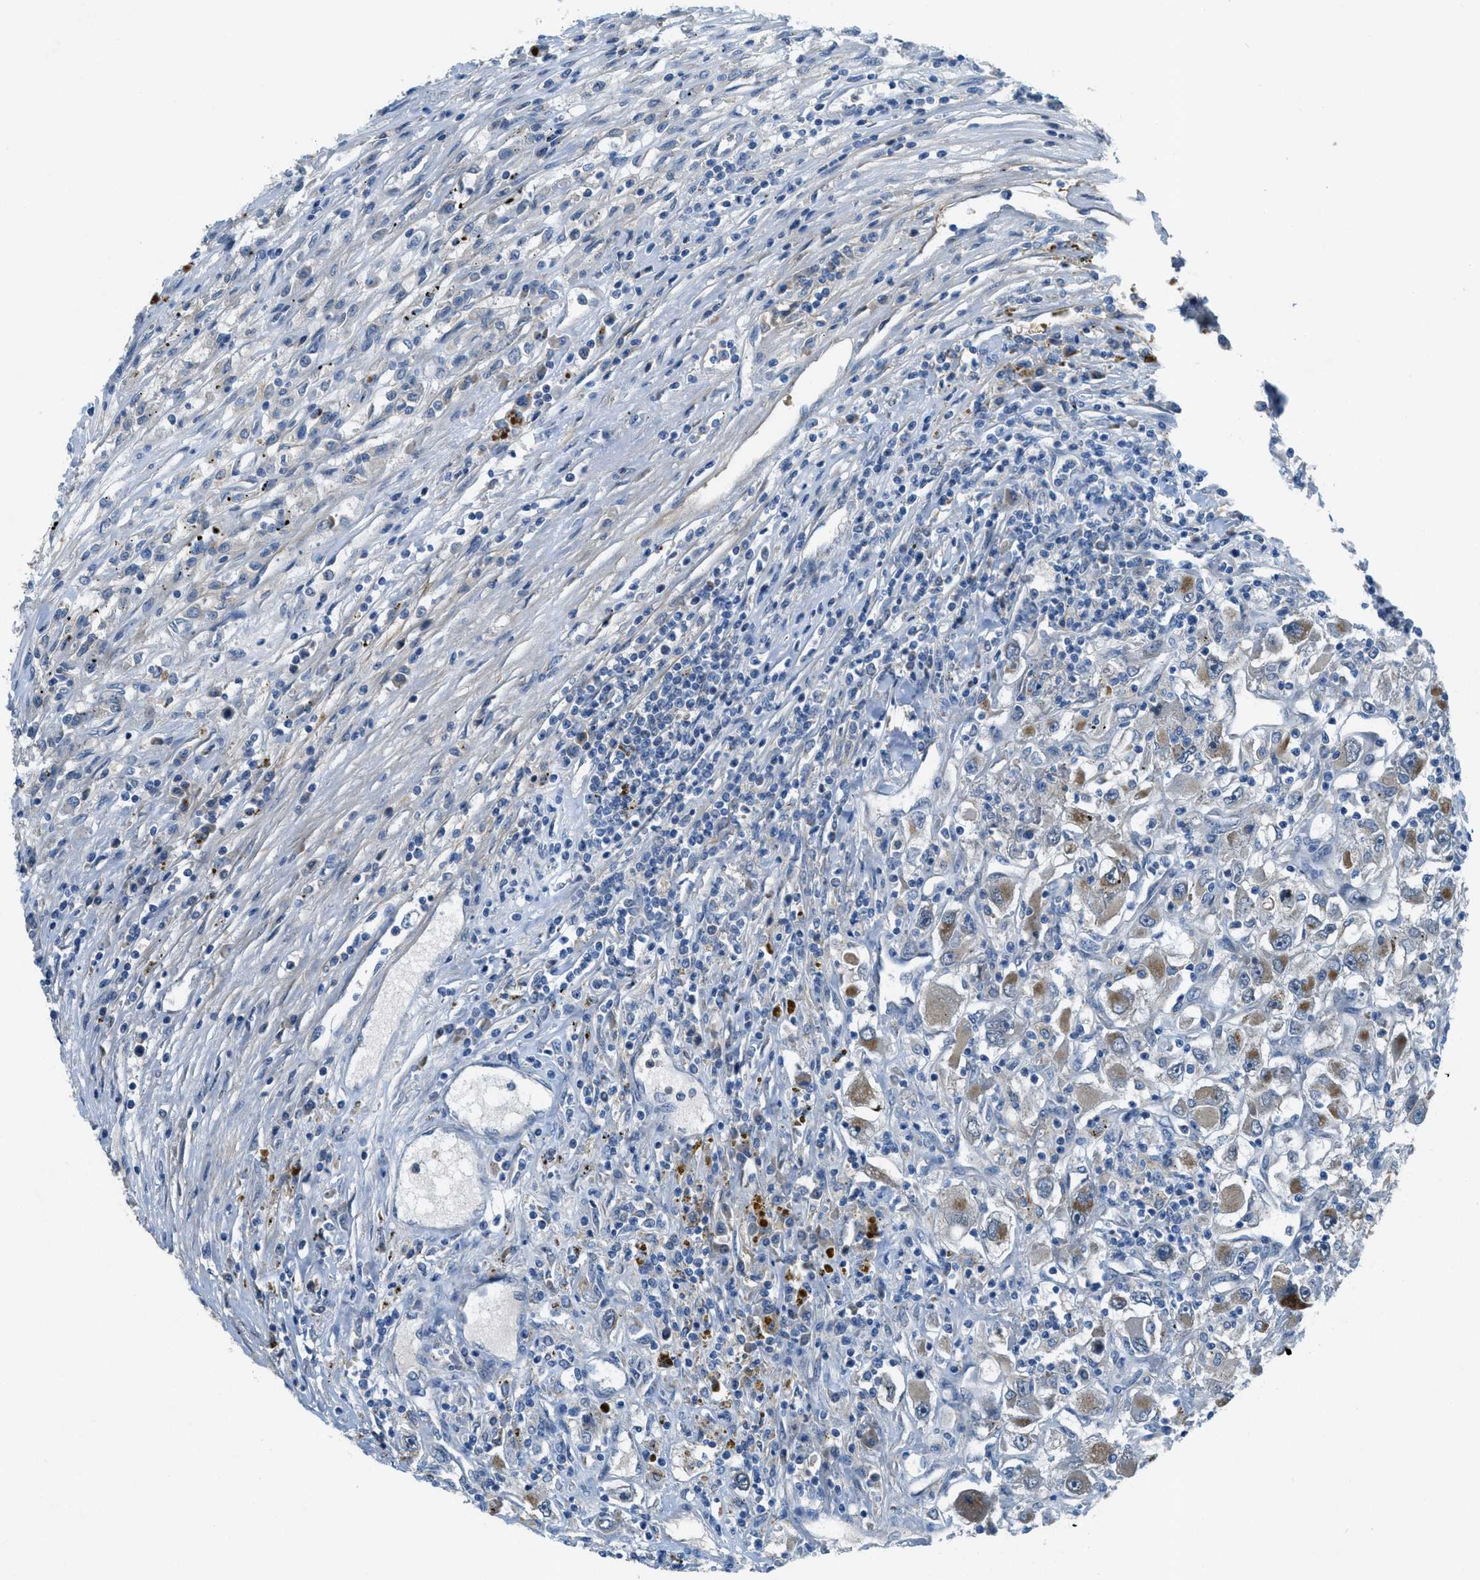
{"staining": {"intensity": "moderate", "quantity": "25%-75%", "location": "cytoplasmic/membranous"}, "tissue": "renal cancer", "cell_type": "Tumor cells", "image_type": "cancer", "snomed": [{"axis": "morphology", "description": "Adenocarcinoma, NOS"}, {"axis": "topography", "description": "Kidney"}], "caption": "The histopathology image exhibits a brown stain indicating the presence of a protein in the cytoplasmic/membranous of tumor cells in renal adenocarcinoma.", "gene": "SNX14", "patient": {"sex": "female", "age": 52}}